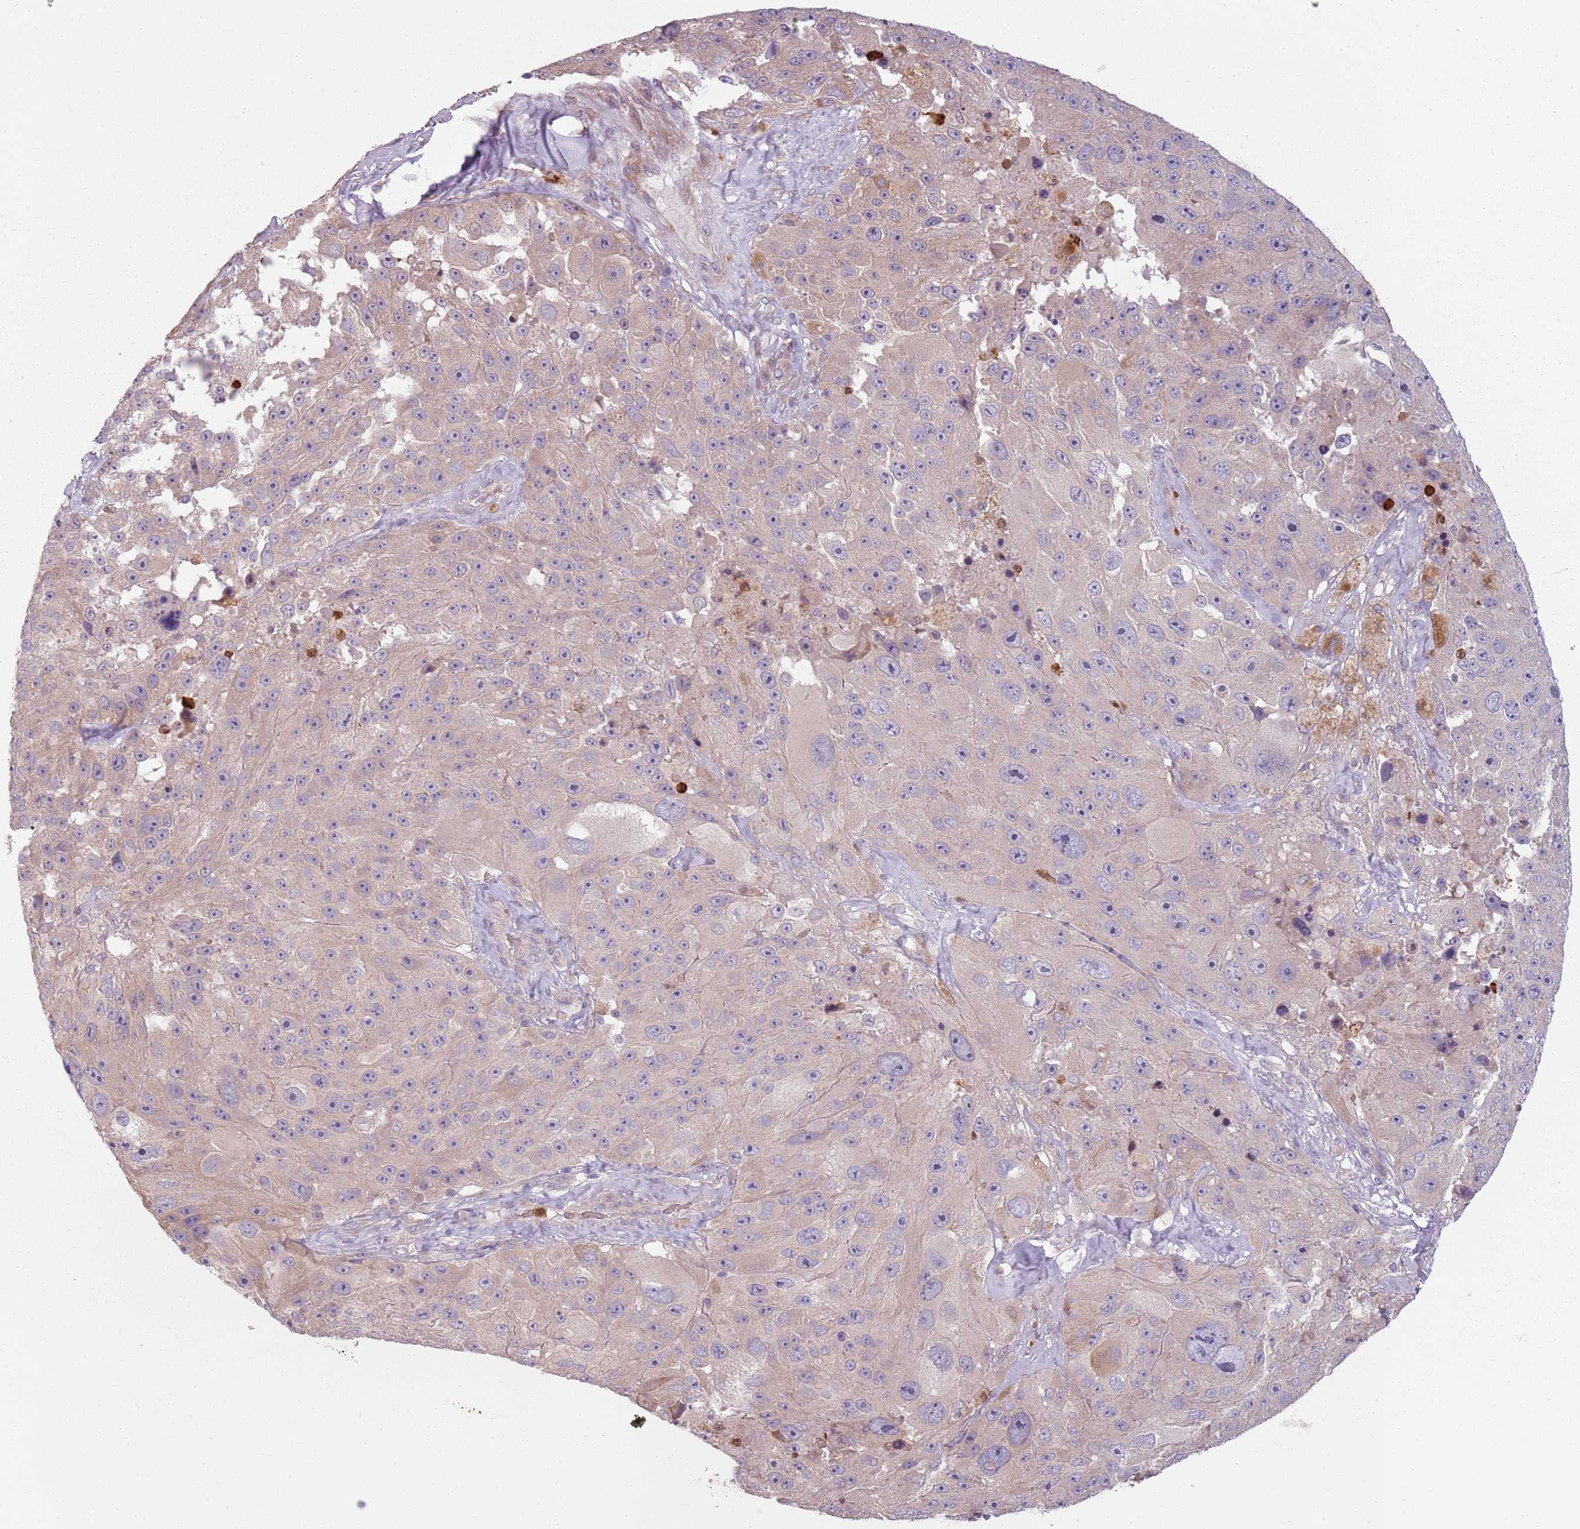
{"staining": {"intensity": "weak", "quantity": "<25%", "location": "cytoplasmic/membranous"}, "tissue": "melanoma", "cell_type": "Tumor cells", "image_type": "cancer", "snomed": [{"axis": "morphology", "description": "Malignant melanoma, Metastatic site"}, {"axis": "topography", "description": "Lymph node"}], "caption": "IHC of malignant melanoma (metastatic site) demonstrates no staining in tumor cells.", "gene": "SPAG4", "patient": {"sex": "male", "age": 62}}